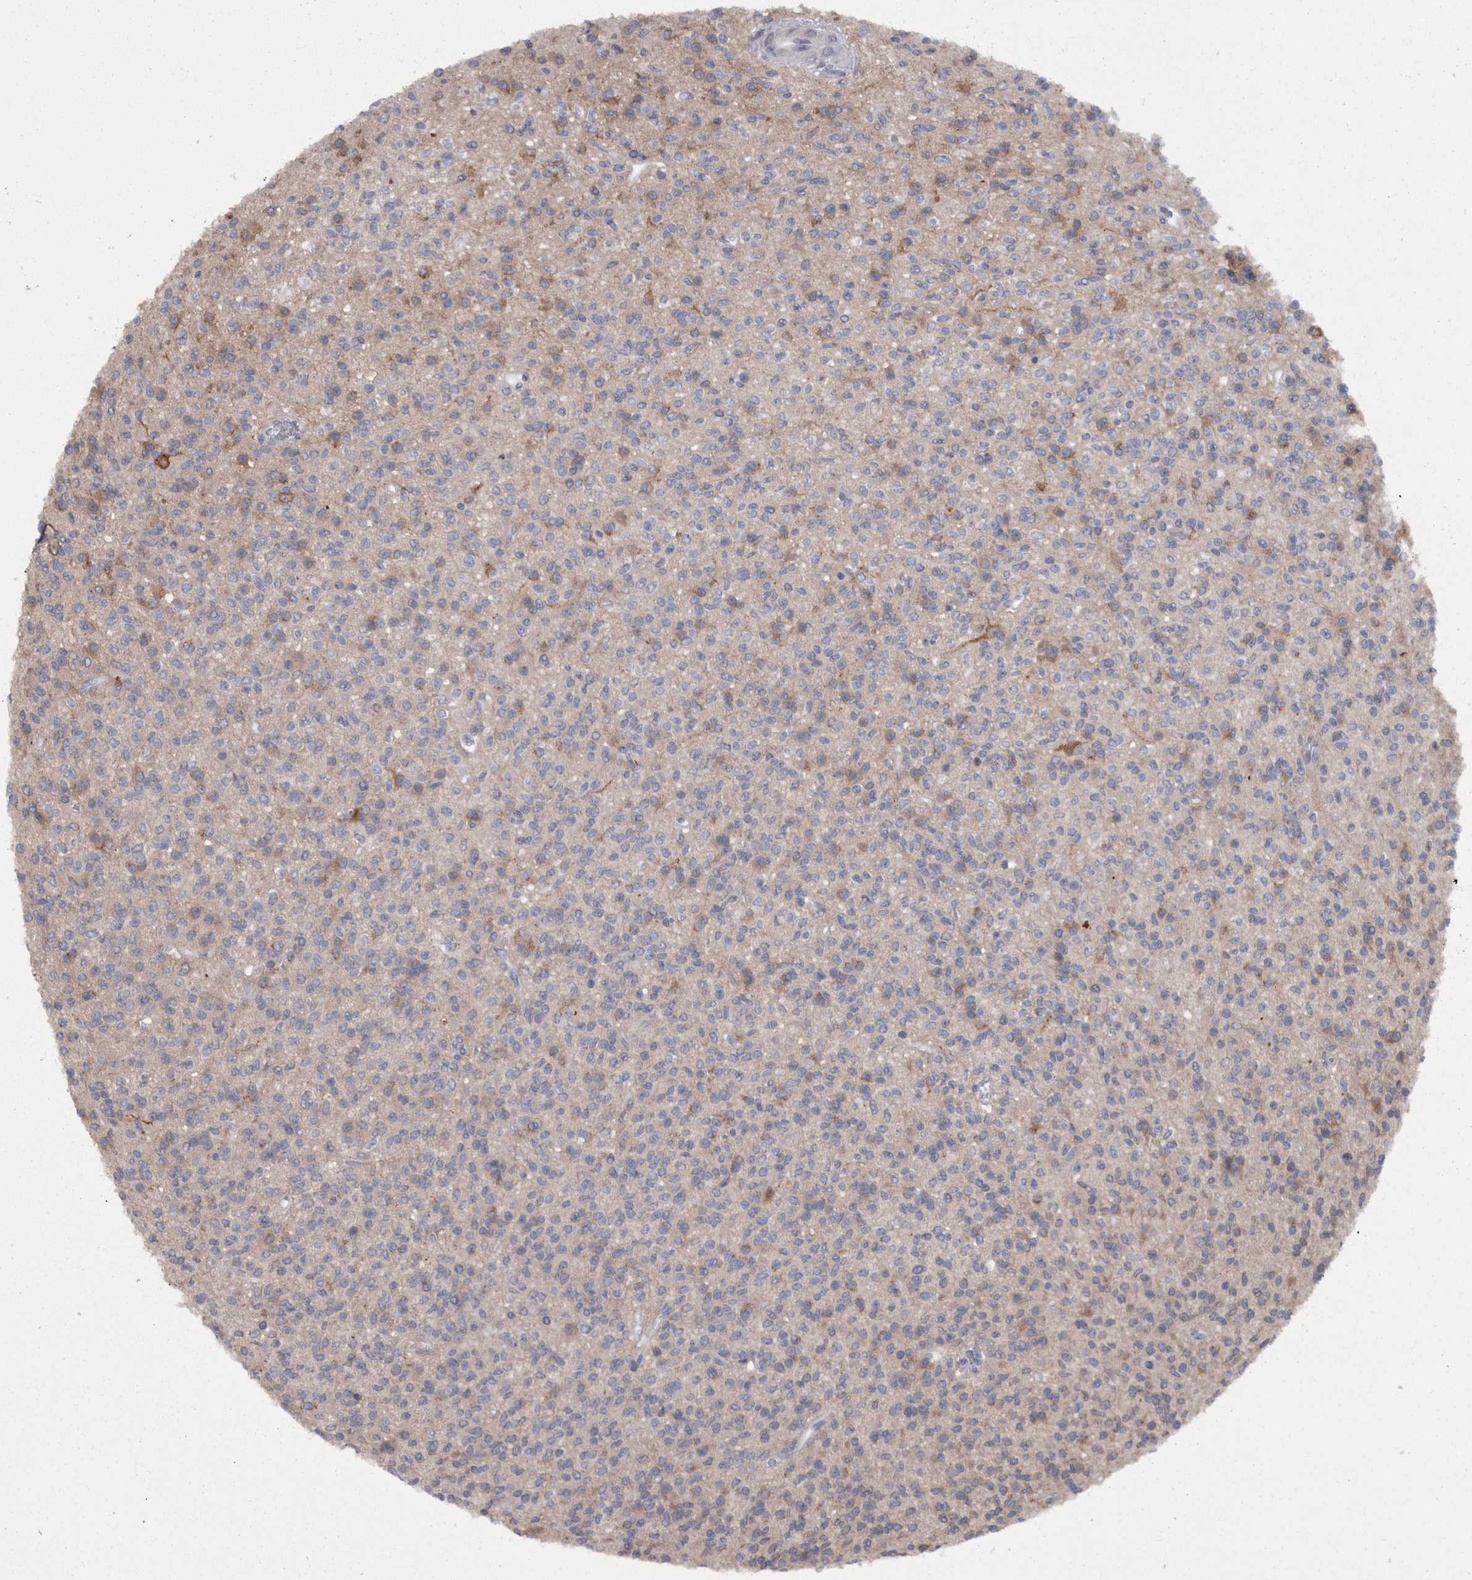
{"staining": {"intensity": "weak", "quantity": "<25%", "location": "cytoplasmic/membranous"}, "tissue": "glioma", "cell_type": "Tumor cells", "image_type": "cancer", "snomed": [{"axis": "morphology", "description": "Glioma, malignant, High grade"}, {"axis": "topography", "description": "Brain"}], "caption": "Tumor cells are negative for brown protein staining in high-grade glioma (malignant).", "gene": "CAMK2D", "patient": {"sex": "male", "age": 34}}